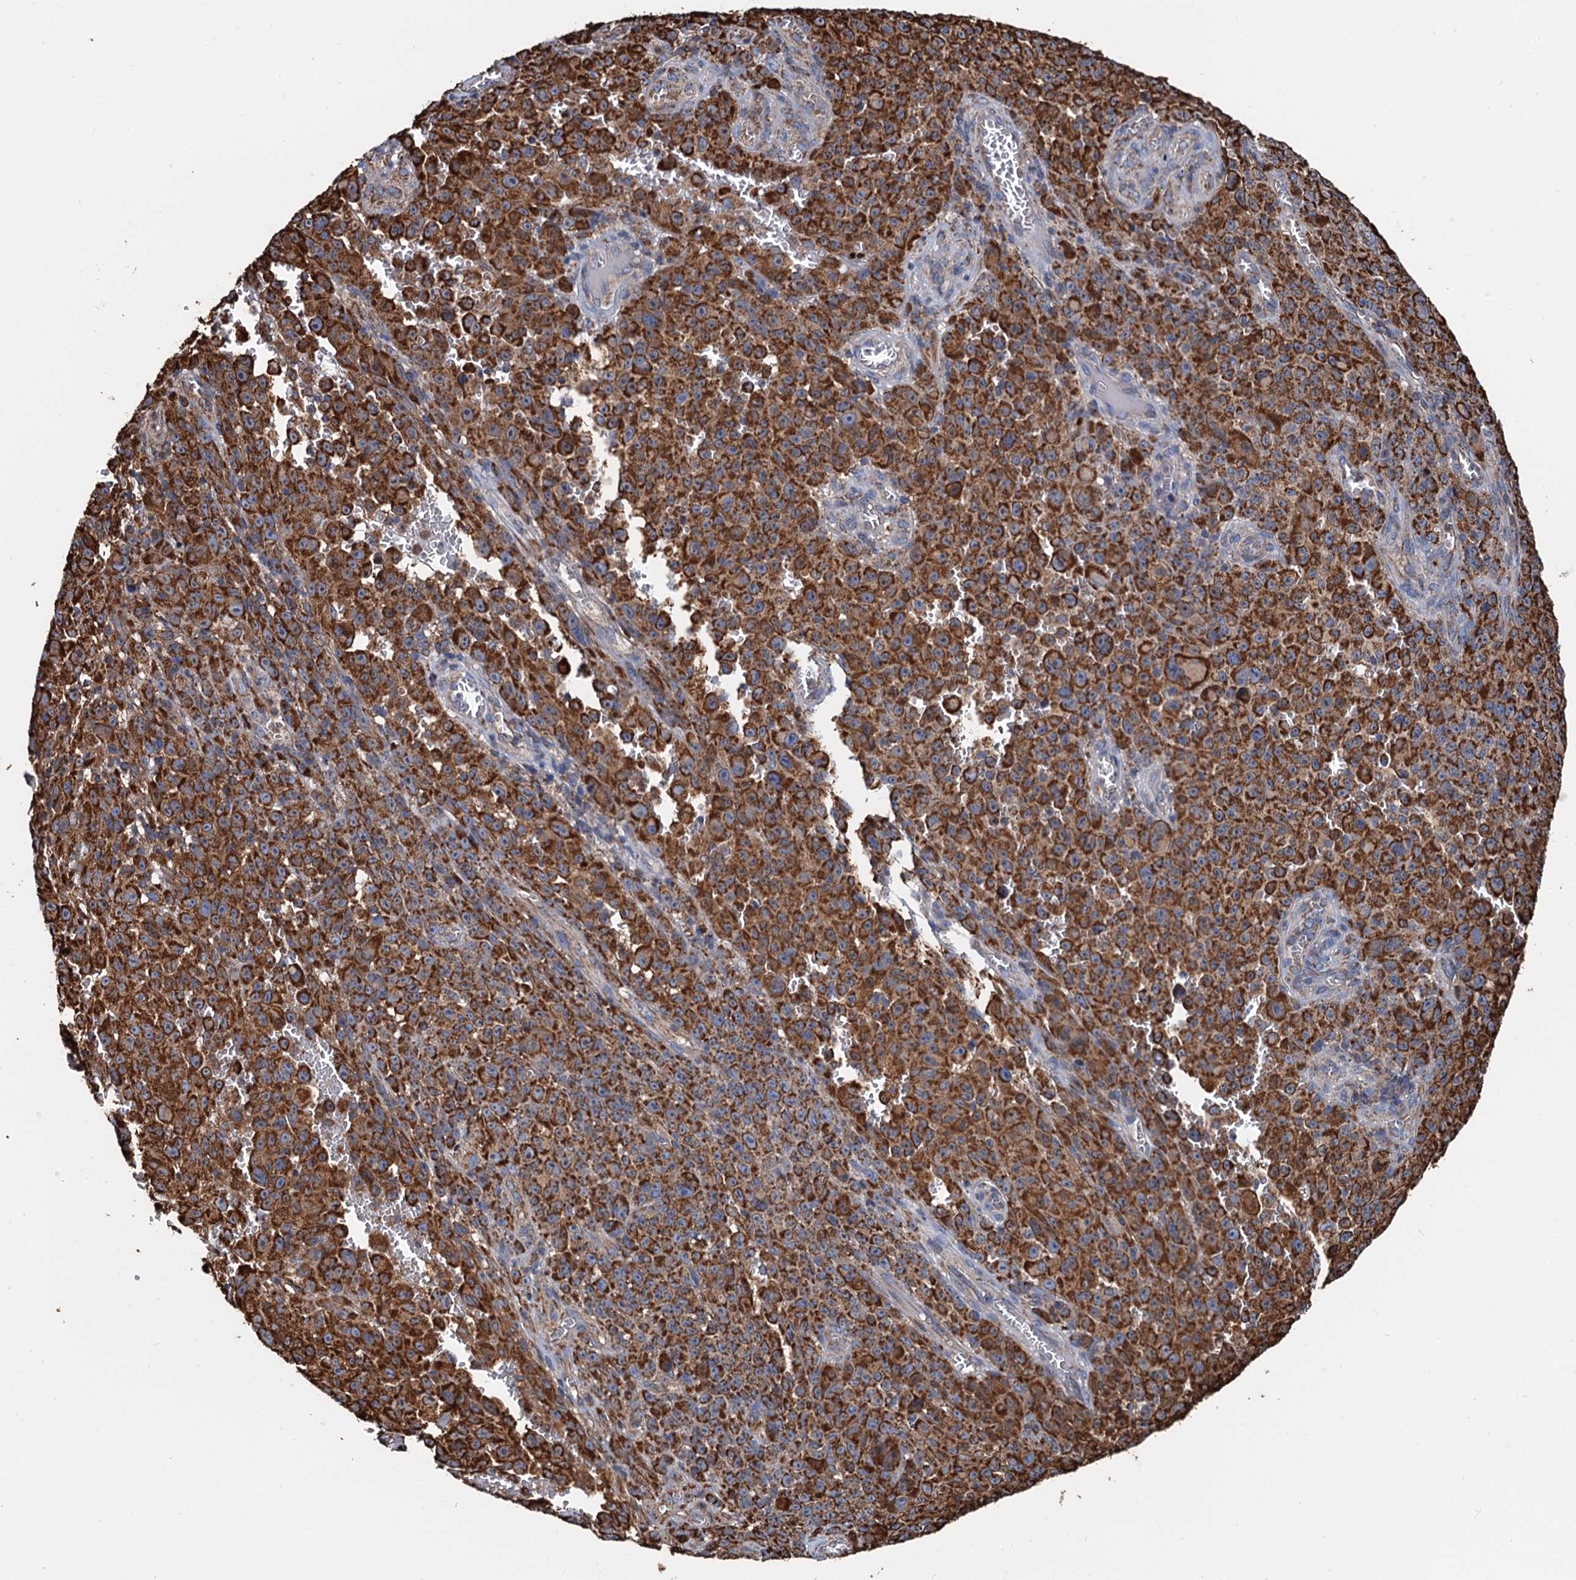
{"staining": {"intensity": "strong", "quantity": ">75%", "location": "cytoplasmic/membranous"}, "tissue": "melanoma", "cell_type": "Tumor cells", "image_type": "cancer", "snomed": [{"axis": "morphology", "description": "Malignant melanoma, NOS"}, {"axis": "topography", "description": "Skin"}], "caption": "The photomicrograph exhibits a brown stain indicating the presence of a protein in the cytoplasmic/membranous of tumor cells in melanoma. The staining is performed using DAB brown chromogen to label protein expression. The nuclei are counter-stained blue using hematoxylin.", "gene": "AAGAB", "patient": {"sex": "female", "age": 82}}